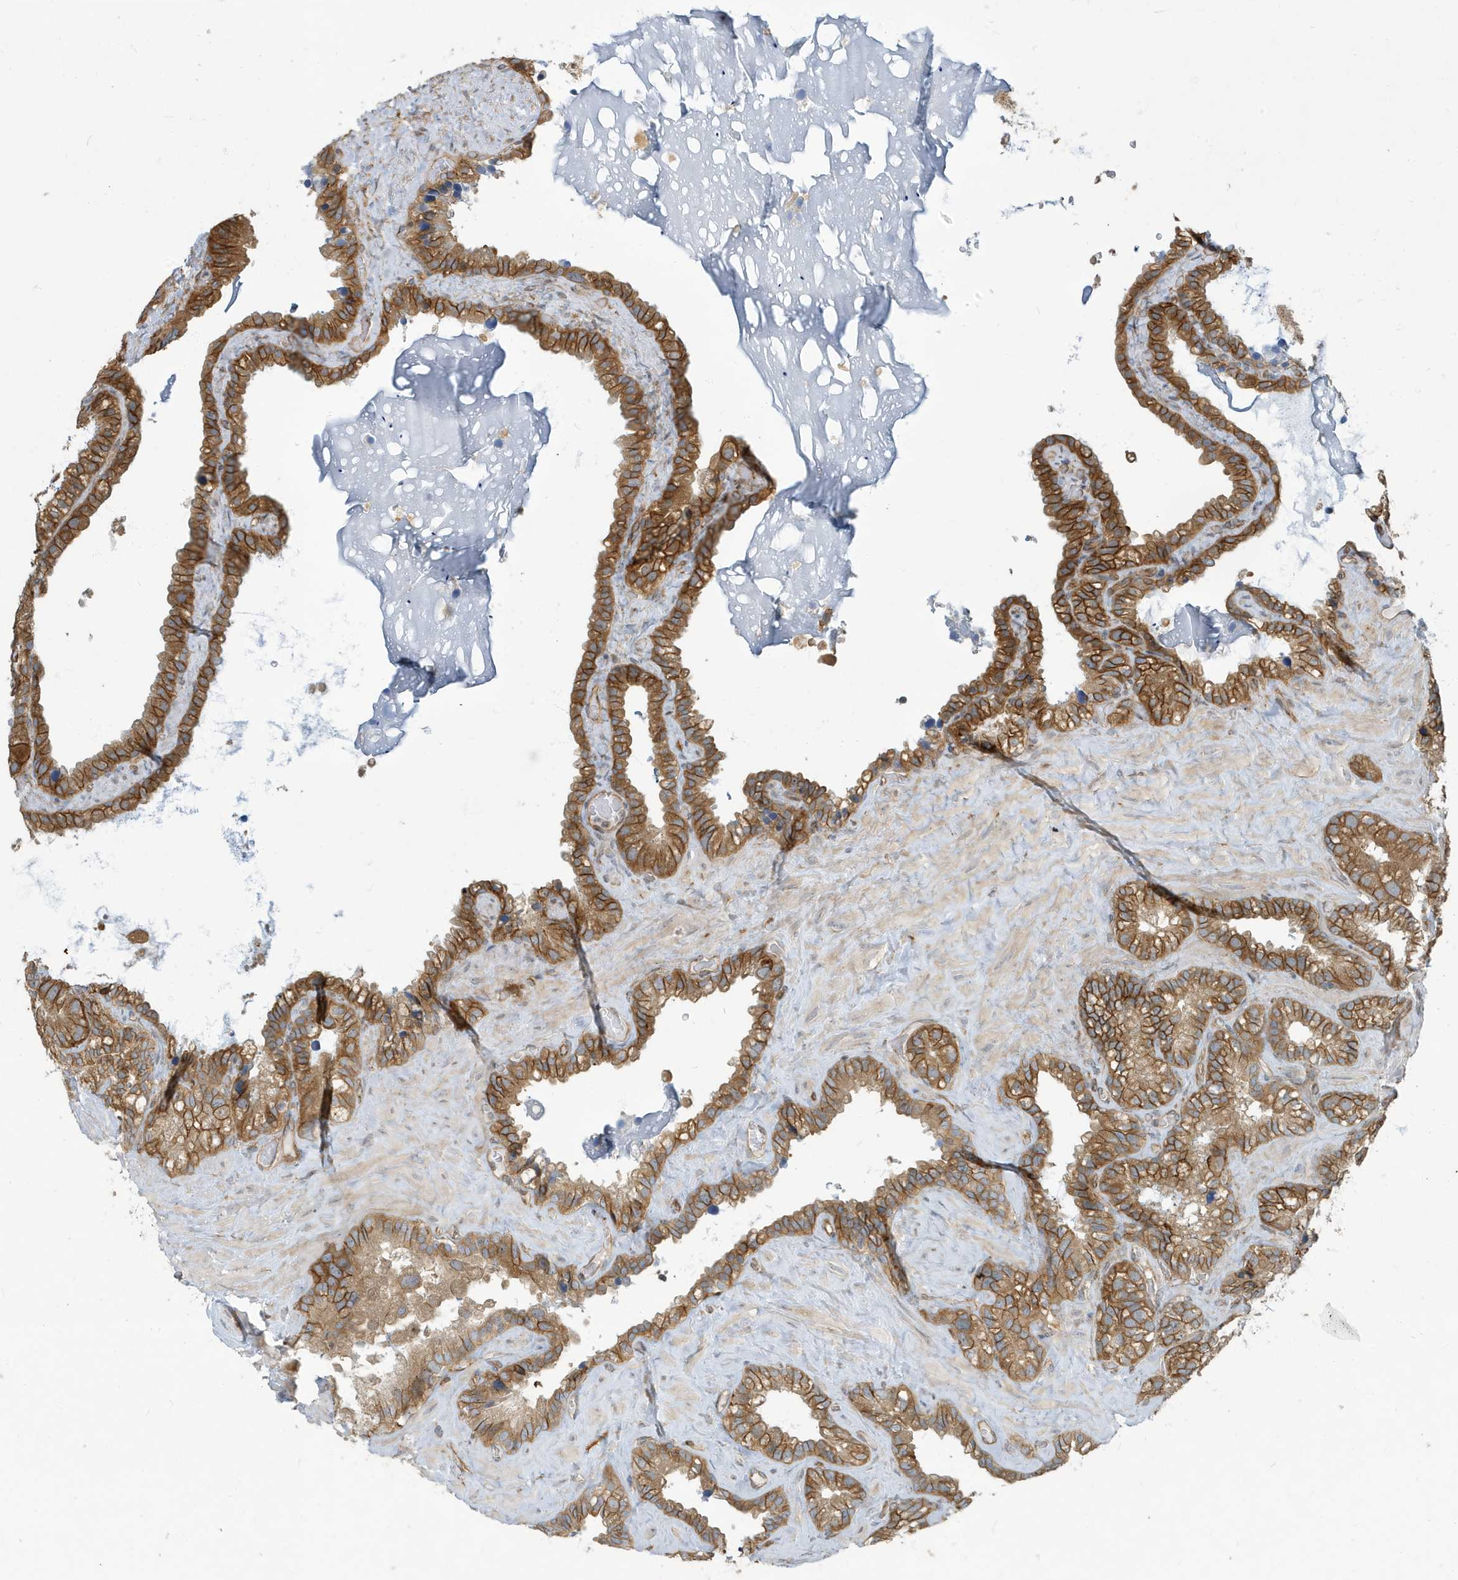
{"staining": {"intensity": "strong", "quantity": ">75%", "location": "cytoplasmic/membranous"}, "tissue": "seminal vesicle", "cell_type": "Glandular cells", "image_type": "normal", "snomed": [{"axis": "morphology", "description": "Normal tissue, NOS"}, {"axis": "topography", "description": "Prostate"}, {"axis": "topography", "description": "Seminal veicle"}], "caption": "A histopathology image of human seminal vesicle stained for a protein reveals strong cytoplasmic/membranous brown staining in glandular cells. The staining is performed using DAB brown chromogen to label protein expression. The nuclei are counter-stained blue using hematoxylin.", "gene": "ATP23", "patient": {"sex": "male", "age": 68}}